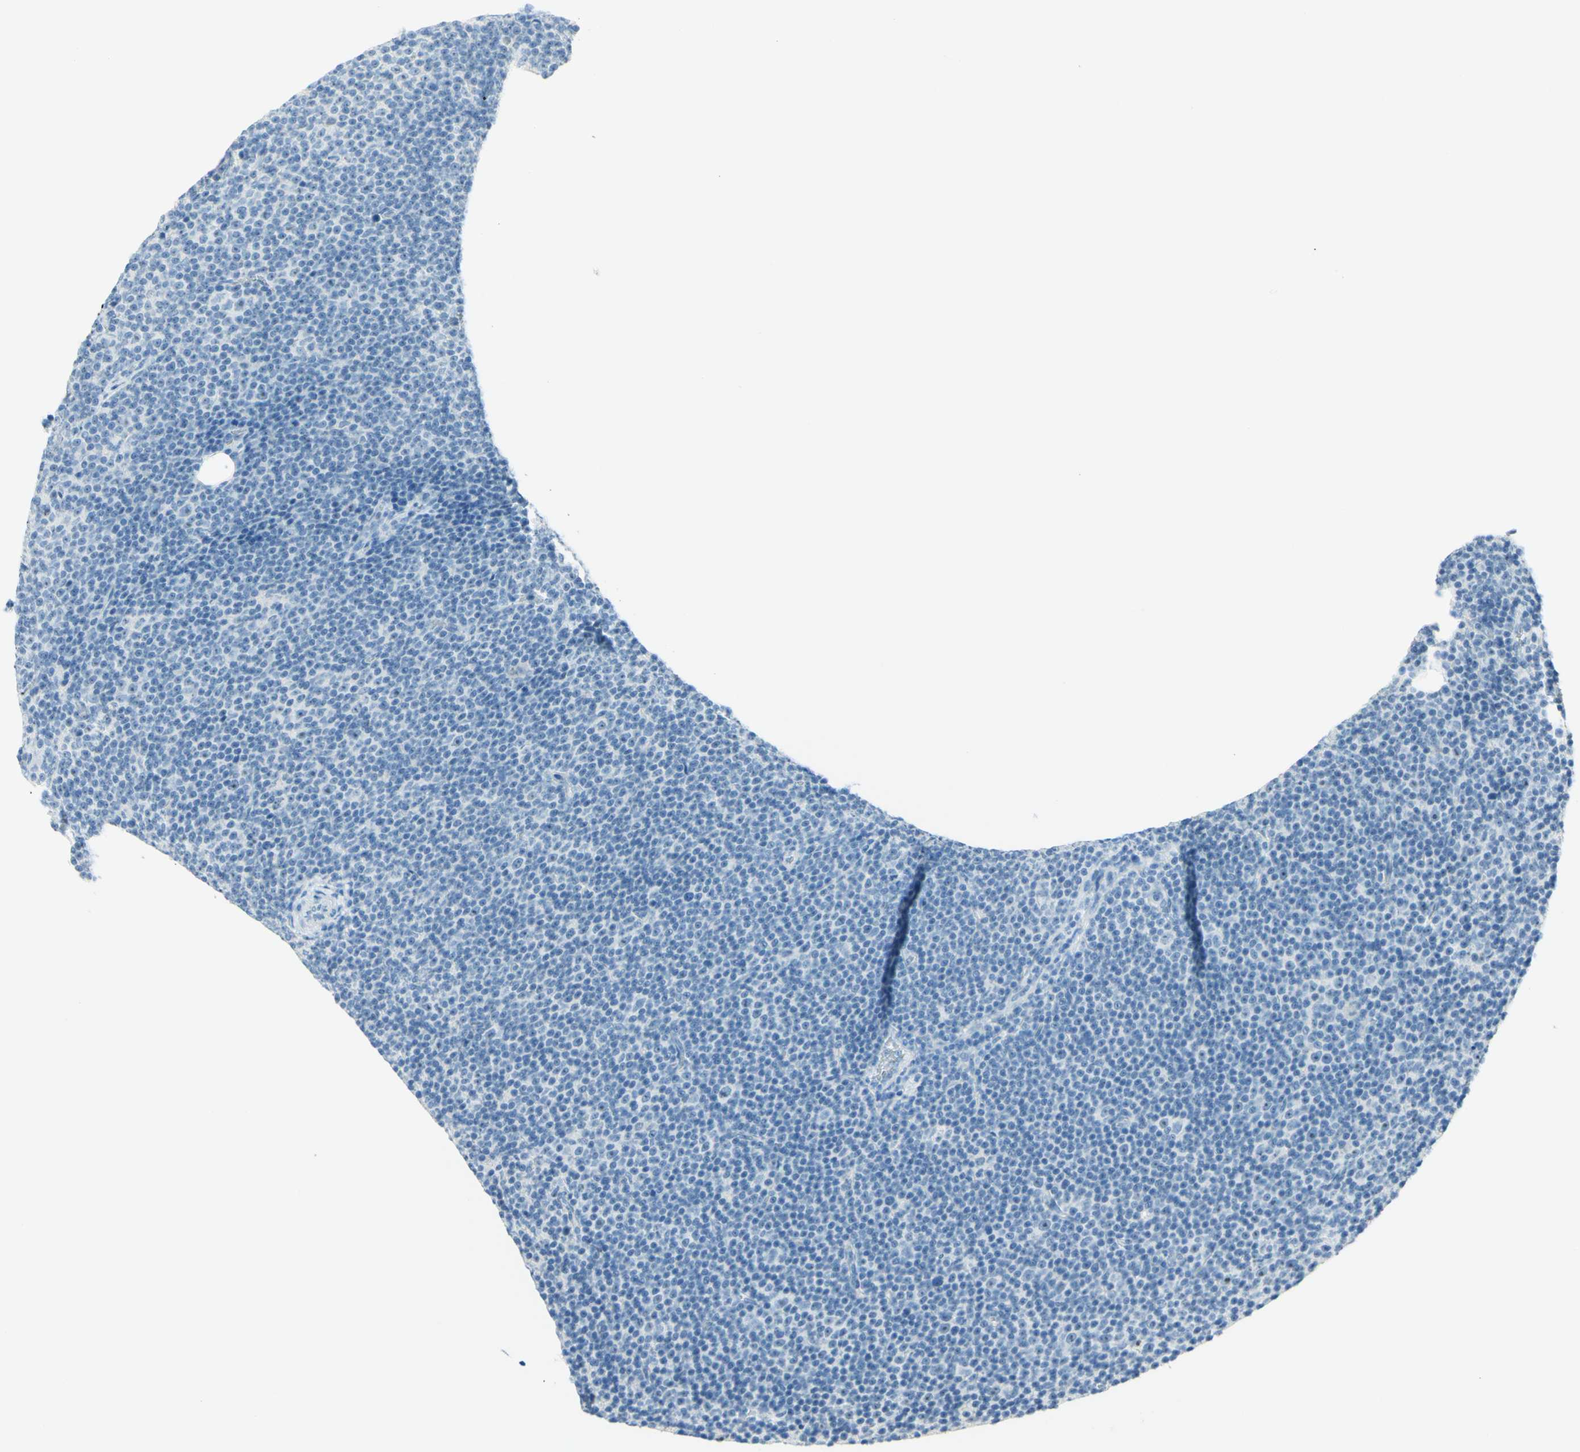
{"staining": {"intensity": "negative", "quantity": "none", "location": "none"}, "tissue": "lymphoma", "cell_type": "Tumor cells", "image_type": "cancer", "snomed": [{"axis": "morphology", "description": "Malignant lymphoma, non-Hodgkin's type, Low grade"}, {"axis": "topography", "description": "Lymph node"}], "caption": "Lymphoma stained for a protein using immunohistochemistry (IHC) exhibits no staining tumor cells.", "gene": "FMR1NB", "patient": {"sex": "female", "age": 67}}